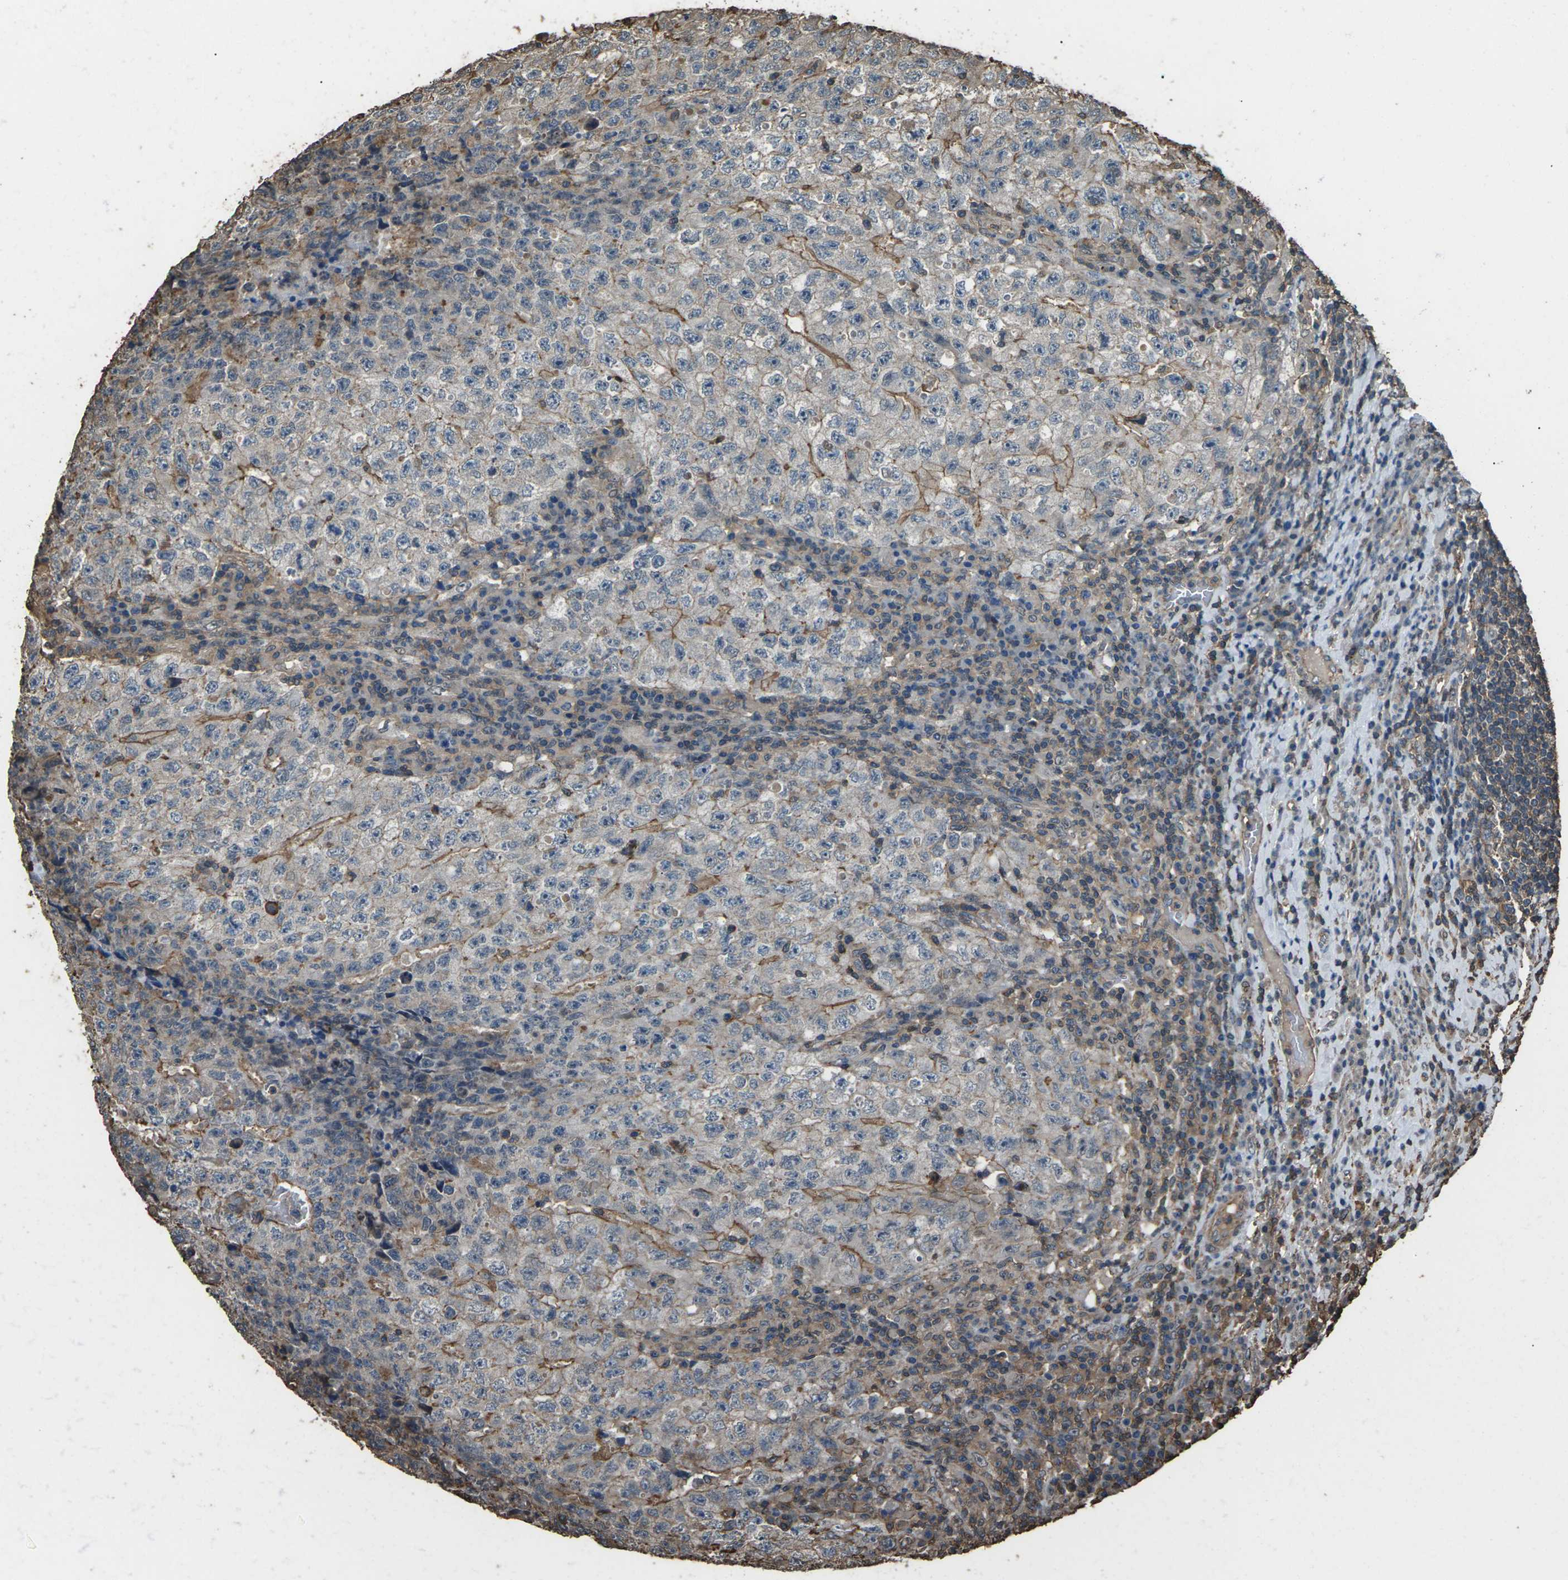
{"staining": {"intensity": "moderate", "quantity": "<25%", "location": "cytoplasmic/membranous"}, "tissue": "testis cancer", "cell_type": "Tumor cells", "image_type": "cancer", "snomed": [{"axis": "morphology", "description": "Necrosis, NOS"}, {"axis": "morphology", "description": "Carcinoma, Embryonal, NOS"}, {"axis": "topography", "description": "Testis"}], "caption": "Immunohistochemical staining of testis embryonal carcinoma displays moderate cytoplasmic/membranous protein positivity in approximately <25% of tumor cells.", "gene": "DHPS", "patient": {"sex": "male", "age": 19}}